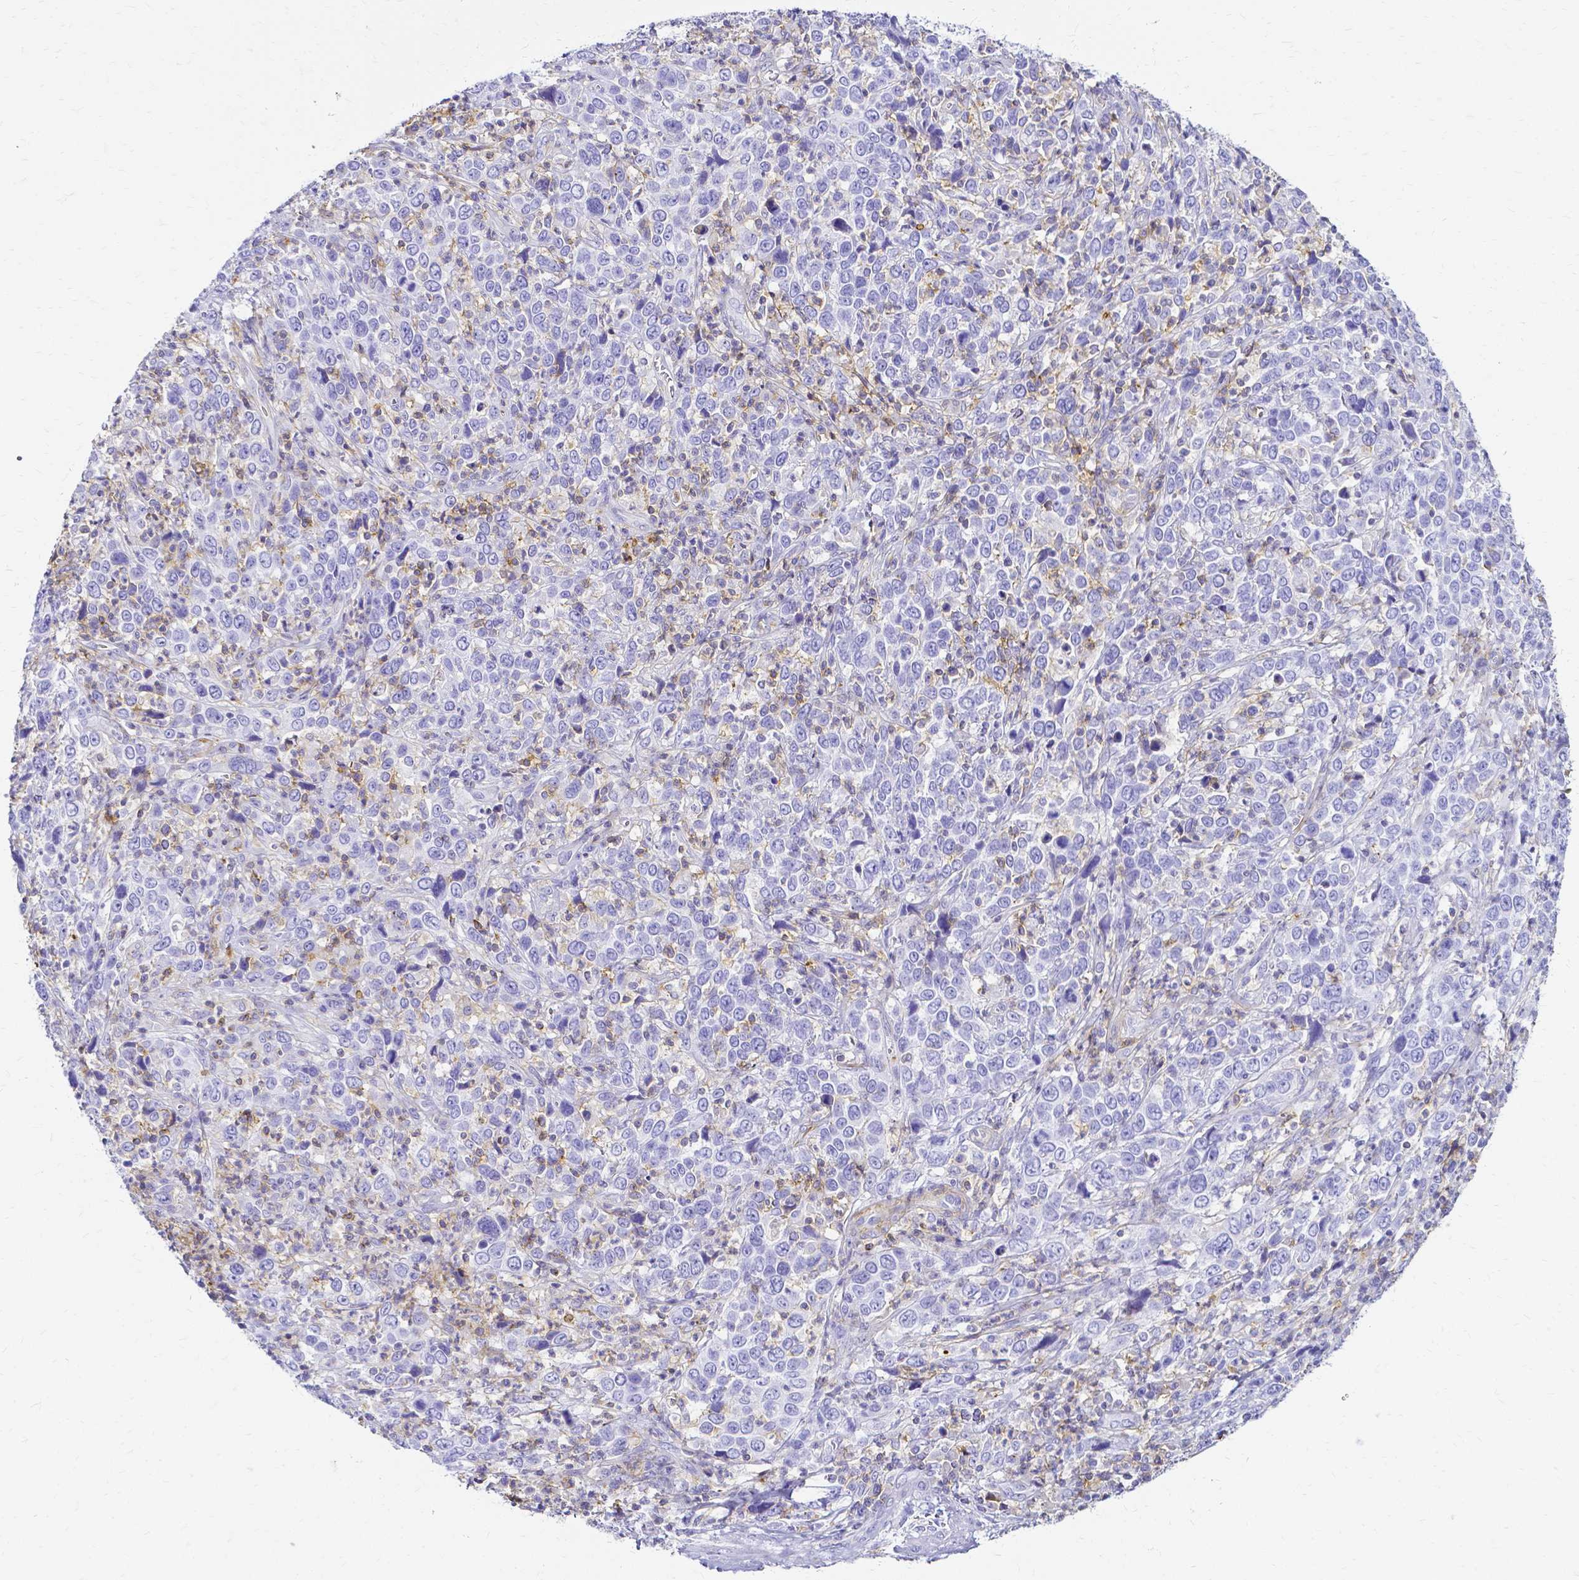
{"staining": {"intensity": "negative", "quantity": "none", "location": "none"}, "tissue": "cervical cancer", "cell_type": "Tumor cells", "image_type": "cancer", "snomed": [{"axis": "morphology", "description": "Squamous cell carcinoma, NOS"}, {"axis": "topography", "description": "Cervix"}], "caption": "Squamous cell carcinoma (cervical) was stained to show a protein in brown. There is no significant staining in tumor cells. (DAB immunohistochemistry (IHC), high magnification).", "gene": "HSPA12A", "patient": {"sex": "female", "age": 46}}